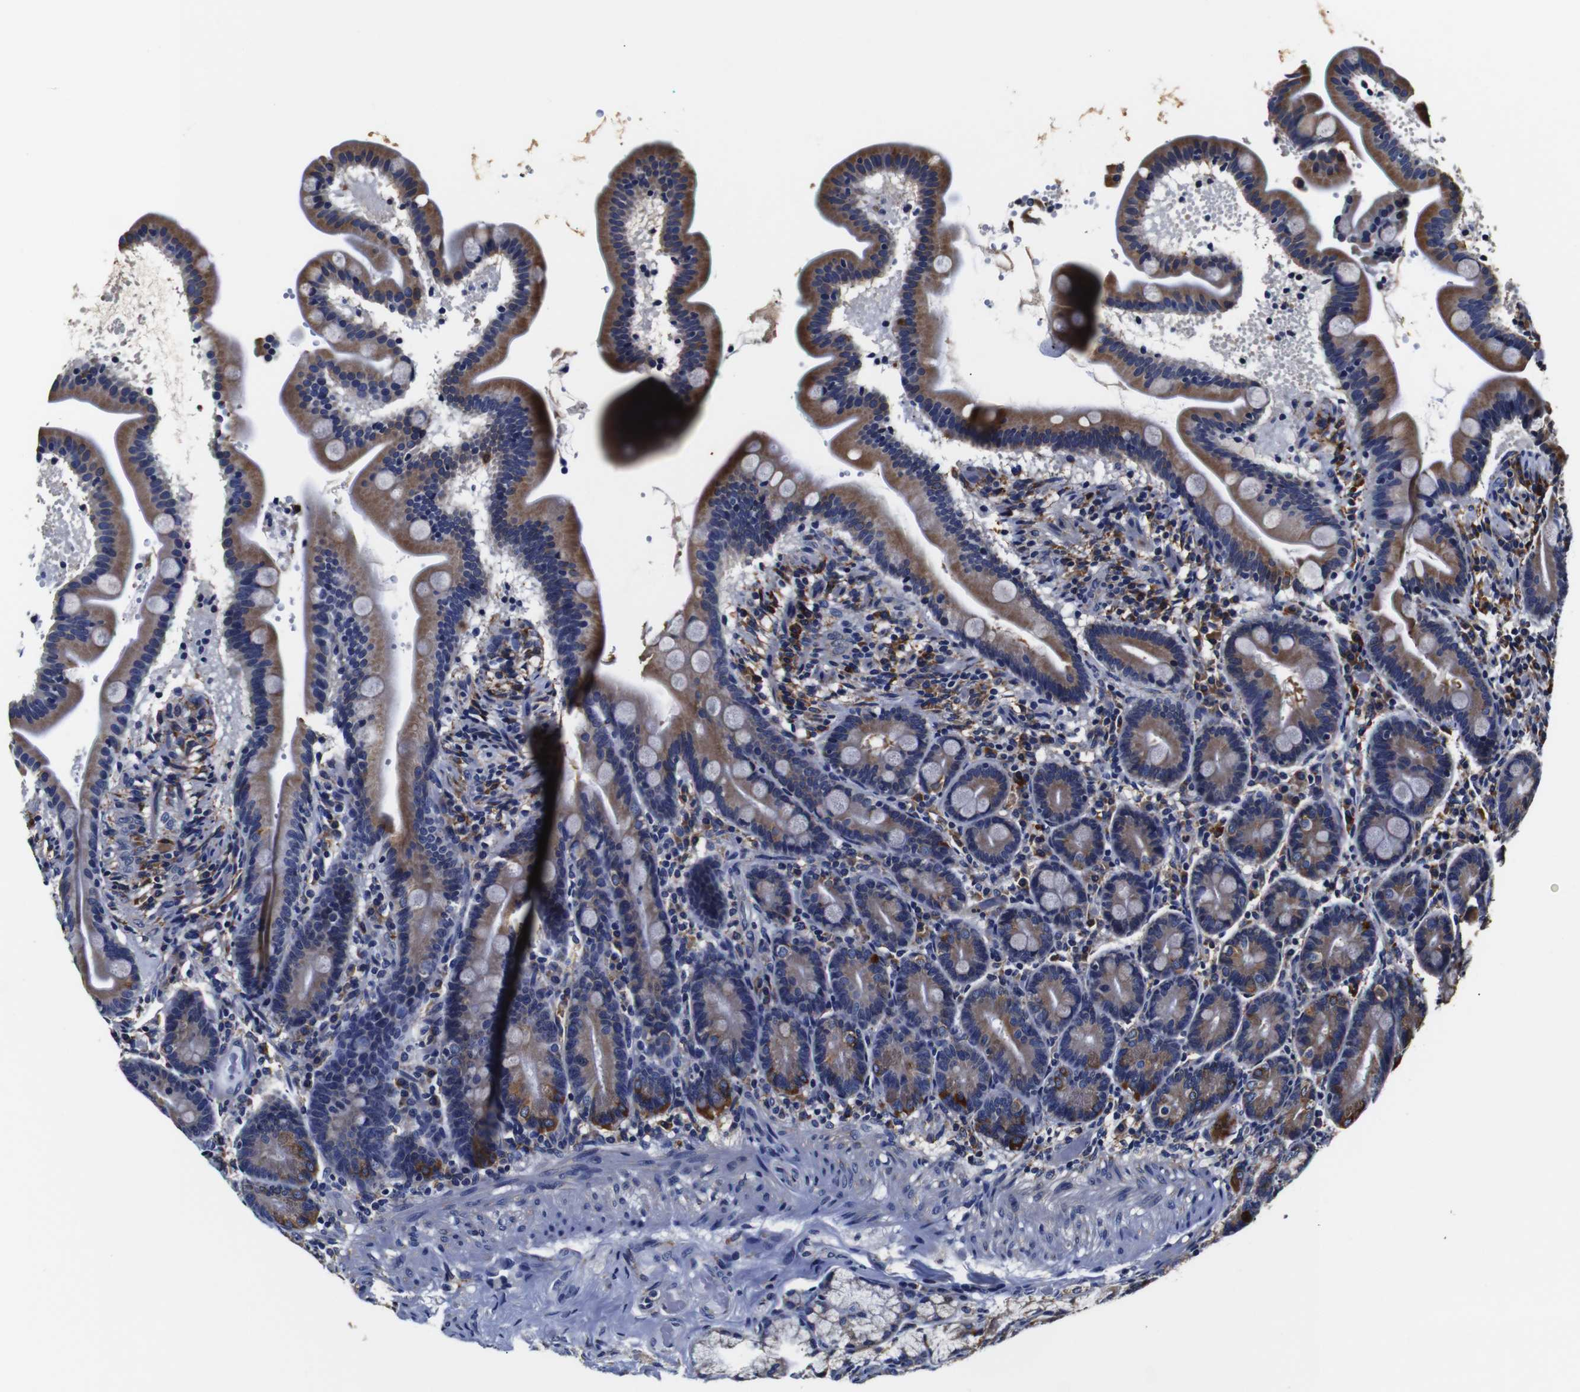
{"staining": {"intensity": "strong", "quantity": ">75%", "location": "cytoplasmic/membranous"}, "tissue": "duodenum", "cell_type": "Glandular cells", "image_type": "normal", "snomed": [{"axis": "morphology", "description": "Normal tissue, NOS"}, {"axis": "topography", "description": "Duodenum"}], "caption": "Immunohistochemical staining of normal duodenum exhibits >75% levels of strong cytoplasmic/membranous protein expression in about >75% of glandular cells. (DAB (3,3'-diaminobenzidine) IHC, brown staining for protein, blue staining for nuclei).", "gene": "PPIB", "patient": {"sex": "male", "age": 54}}